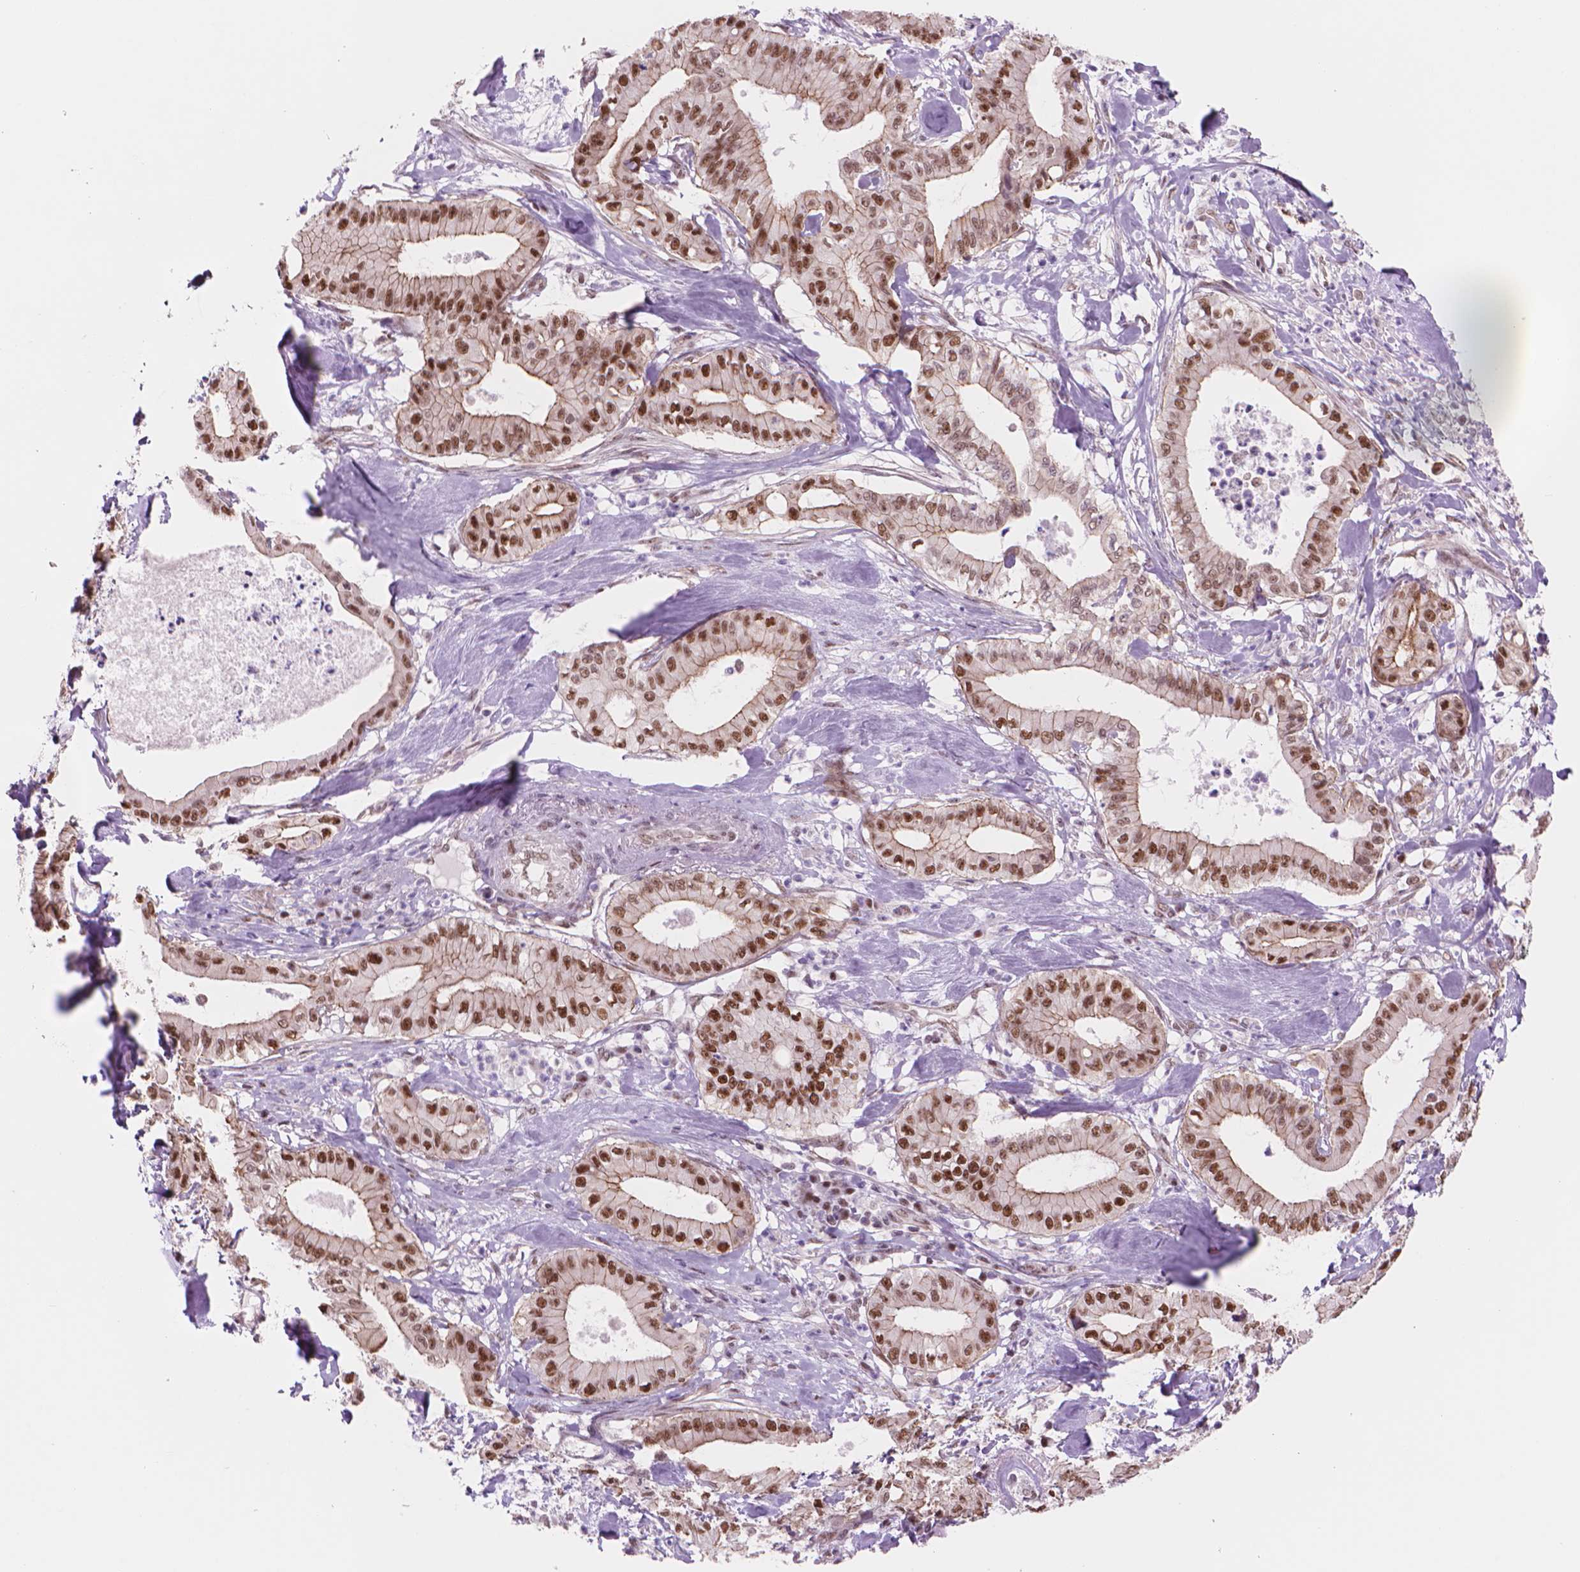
{"staining": {"intensity": "strong", "quantity": ">75%", "location": "nuclear"}, "tissue": "pancreatic cancer", "cell_type": "Tumor cells", "image_type": "cancer", "snomed": [{"axis": "morphology", "description": "Adenocarcinoma, NOS"}, {"axis": "topography", "description": "Pancreas"}], "caption": "Protein expression analysis of human pancreatic cancer (adenocarcinoma) reveals strong nuclear staining in approximately >75% of tumor cells.", "gene": "POLR3D", "patient": {"sex": "male", "age": 71}}